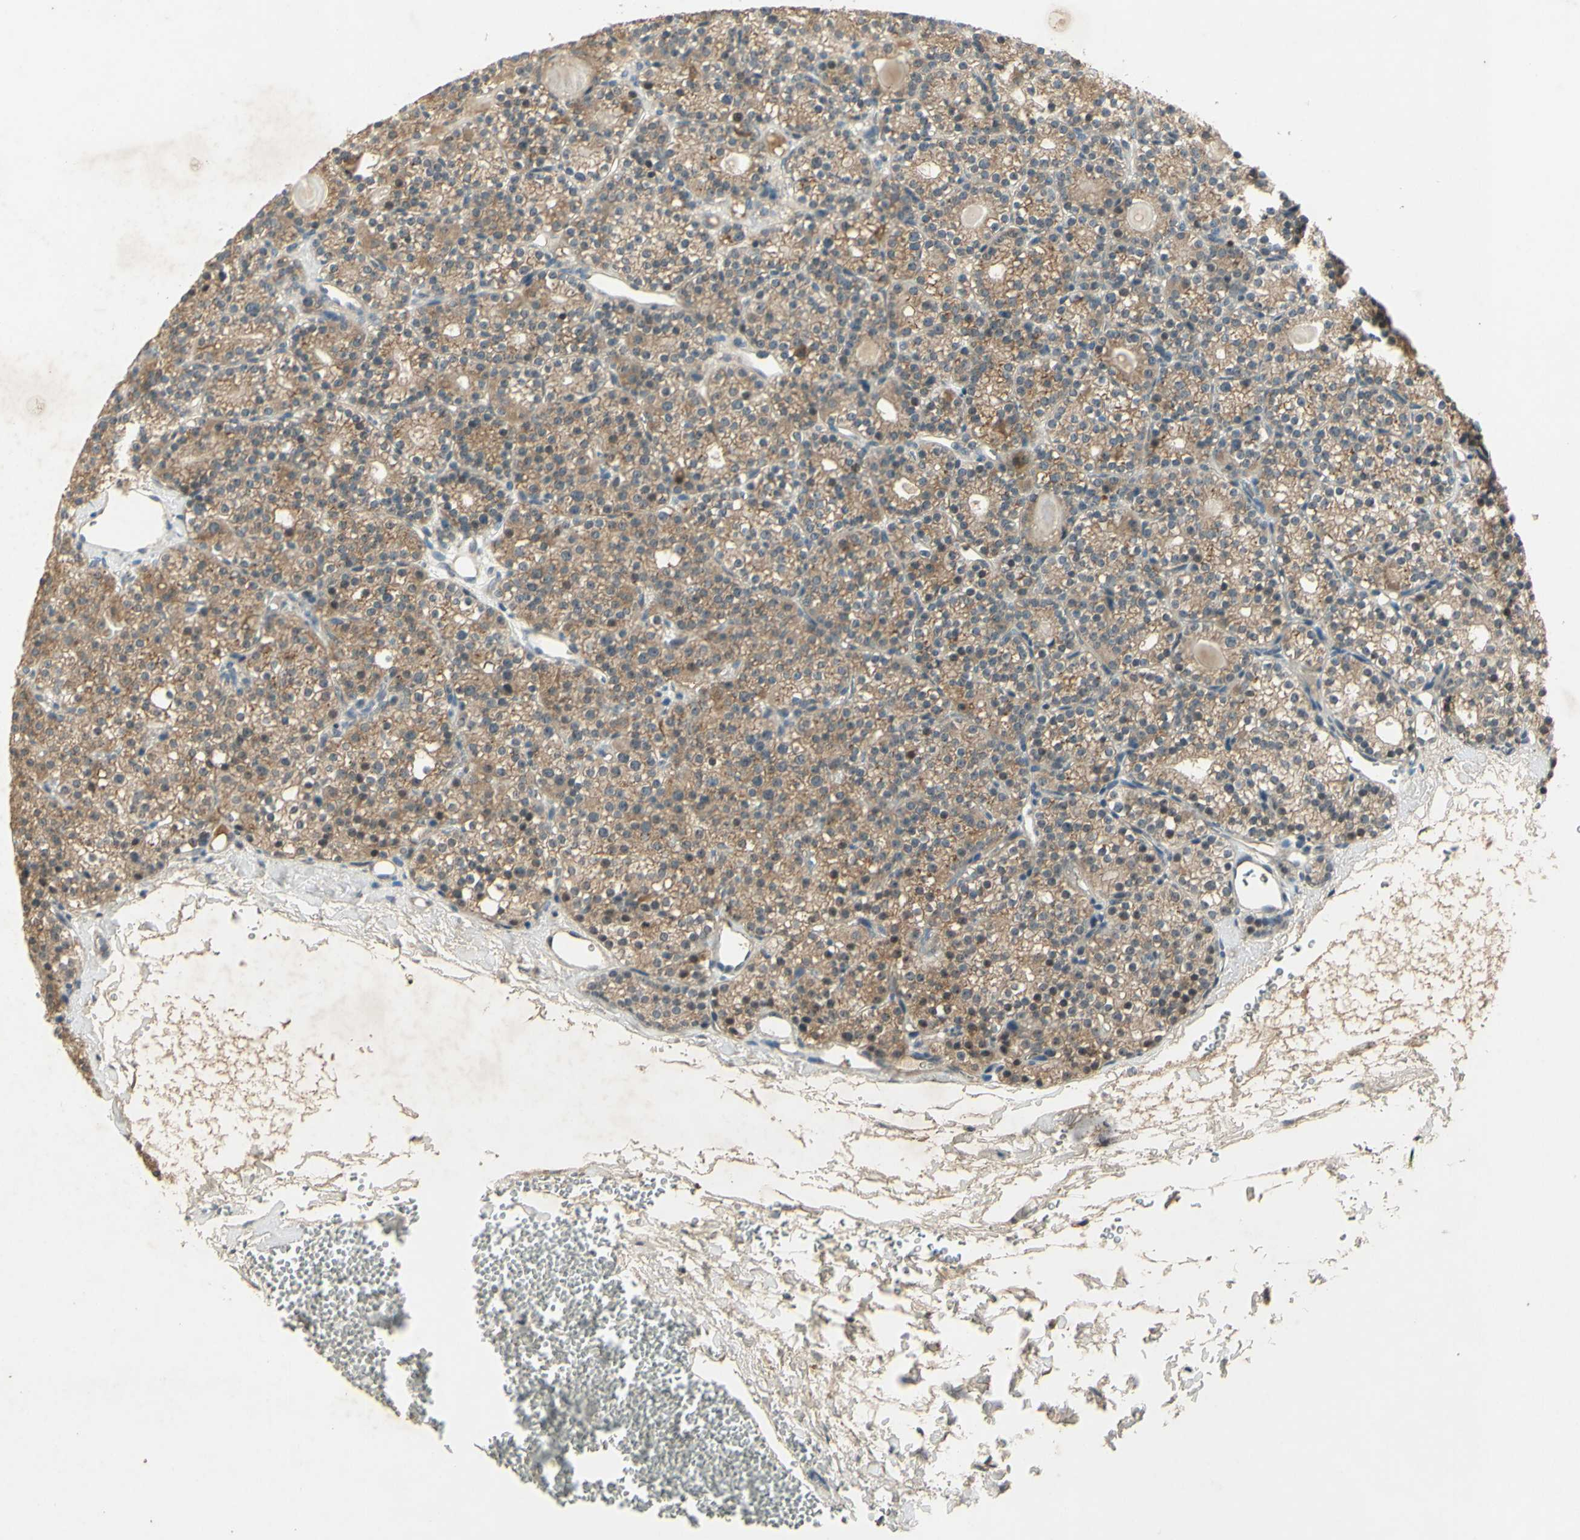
{"staining": {"intensity": "weak", "quantity": ">75%", "location": "cytoplasmic/membranous"}, "tissue": "parathyroid gland", "cell_type": "Glandular cells", "image_type": "normal", "snomed": [{"axis": "morphology", "description": "Normal tissue, NOS"}, {"axis": "topography", "description": "Parathyroid gland"}], "caption": "Immunohistochemistry of benign parathyroid gland displays low levels of weak cytoplasmic/membranous staining in approximately >75% of glandular cells. Ihc stains the protein in brown and the nuclei are stained blue.", "gene": "RAD18", "patient": {"sex": "female", "age": 64}}